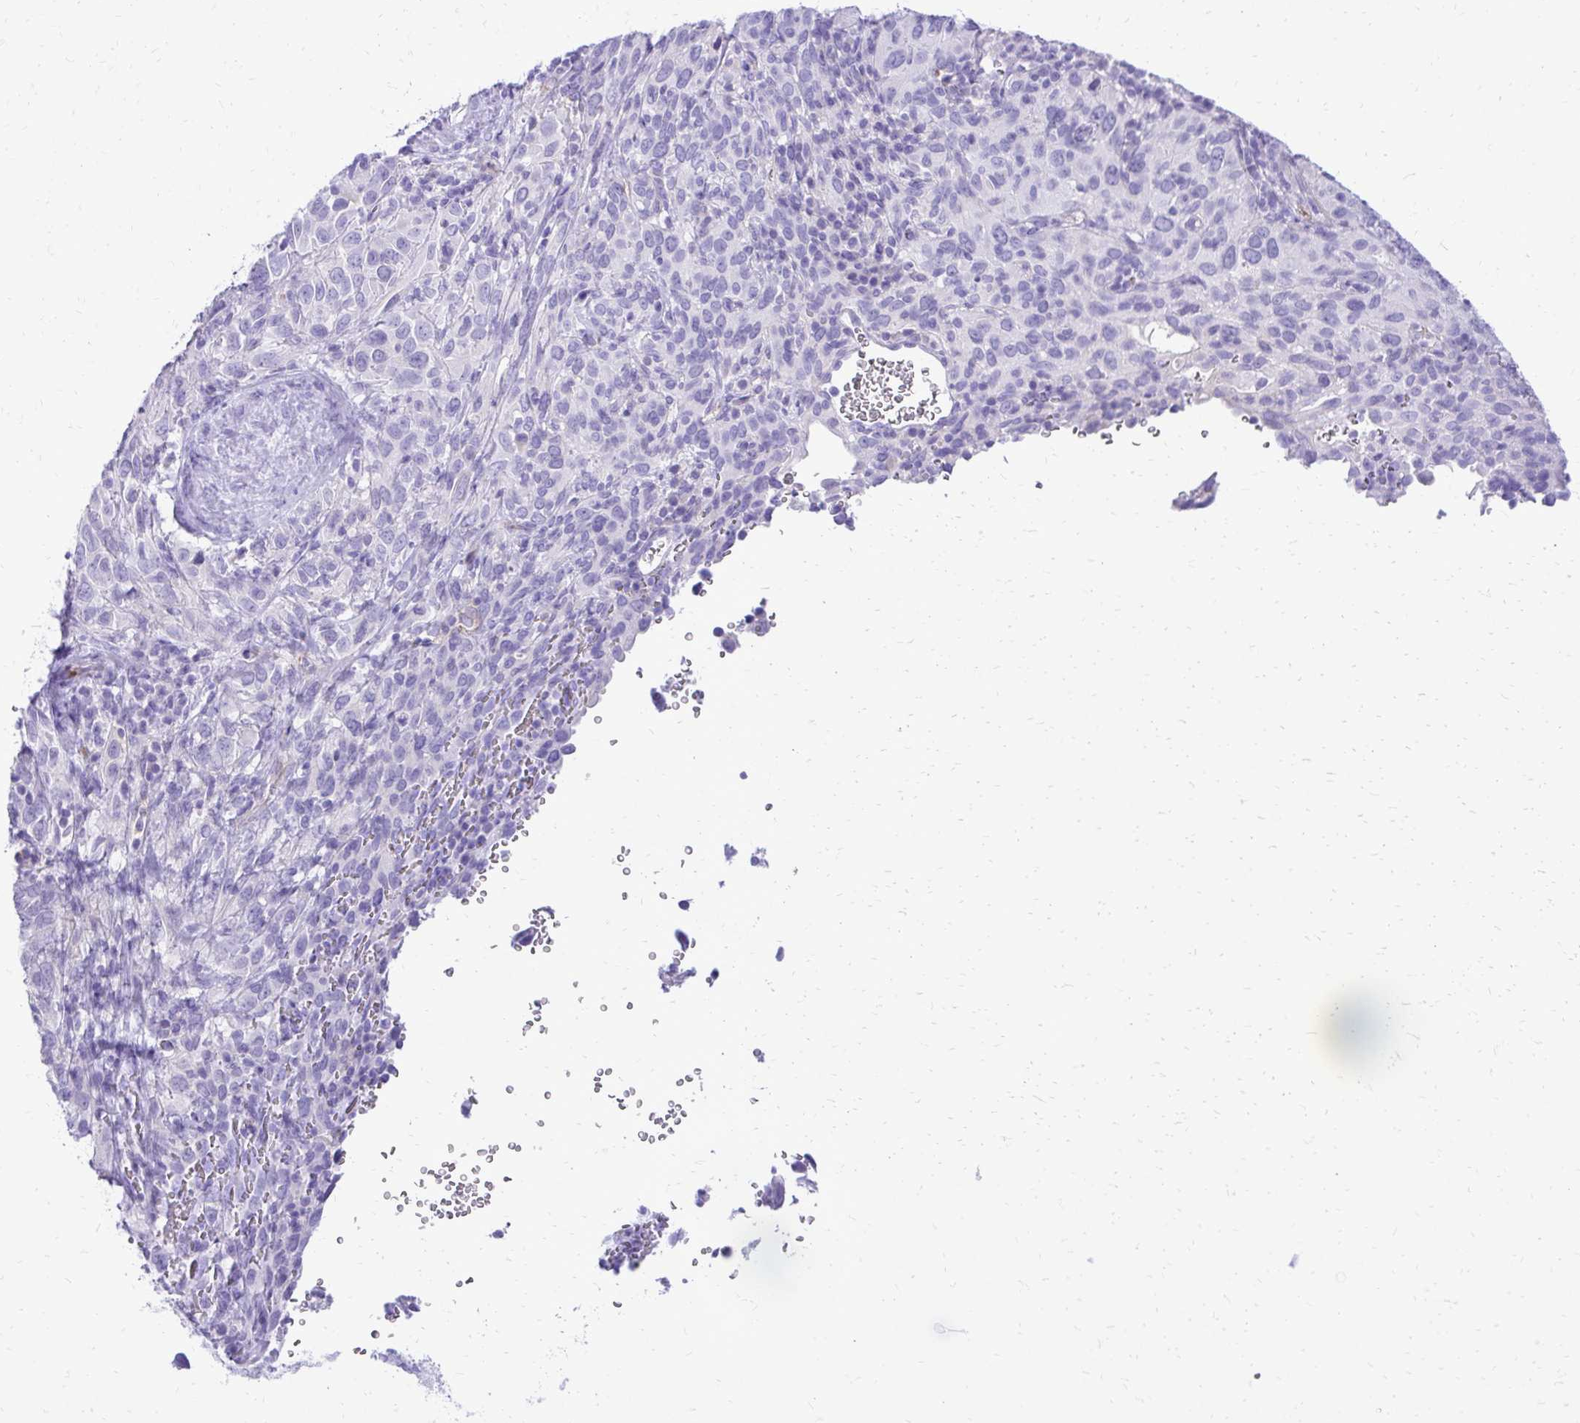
{"staining": {"intensity": "negative", "quantity": "none", "location": "none"}, "tissue": "cervical cancer", "cell_type": "Tumor cells", "image_type": "cancer", "snomed": [{"axis": "morphology", "description": "Normal tissue, NOS"}, {"axis": "morphology", "description": "Squamous cell carcinoma, NOS"}, {"axis": "topography", "description": "Cervix"}], "caption": "Immunohistochemistry of squamous cell carcinoma (cervical) displays no expression in tumor cells. (Brightfield microscopy of DAB immunohistochemistry at high magnification).", "gene": "PELI3", "patient": {"sex": "female", "age": 51}}